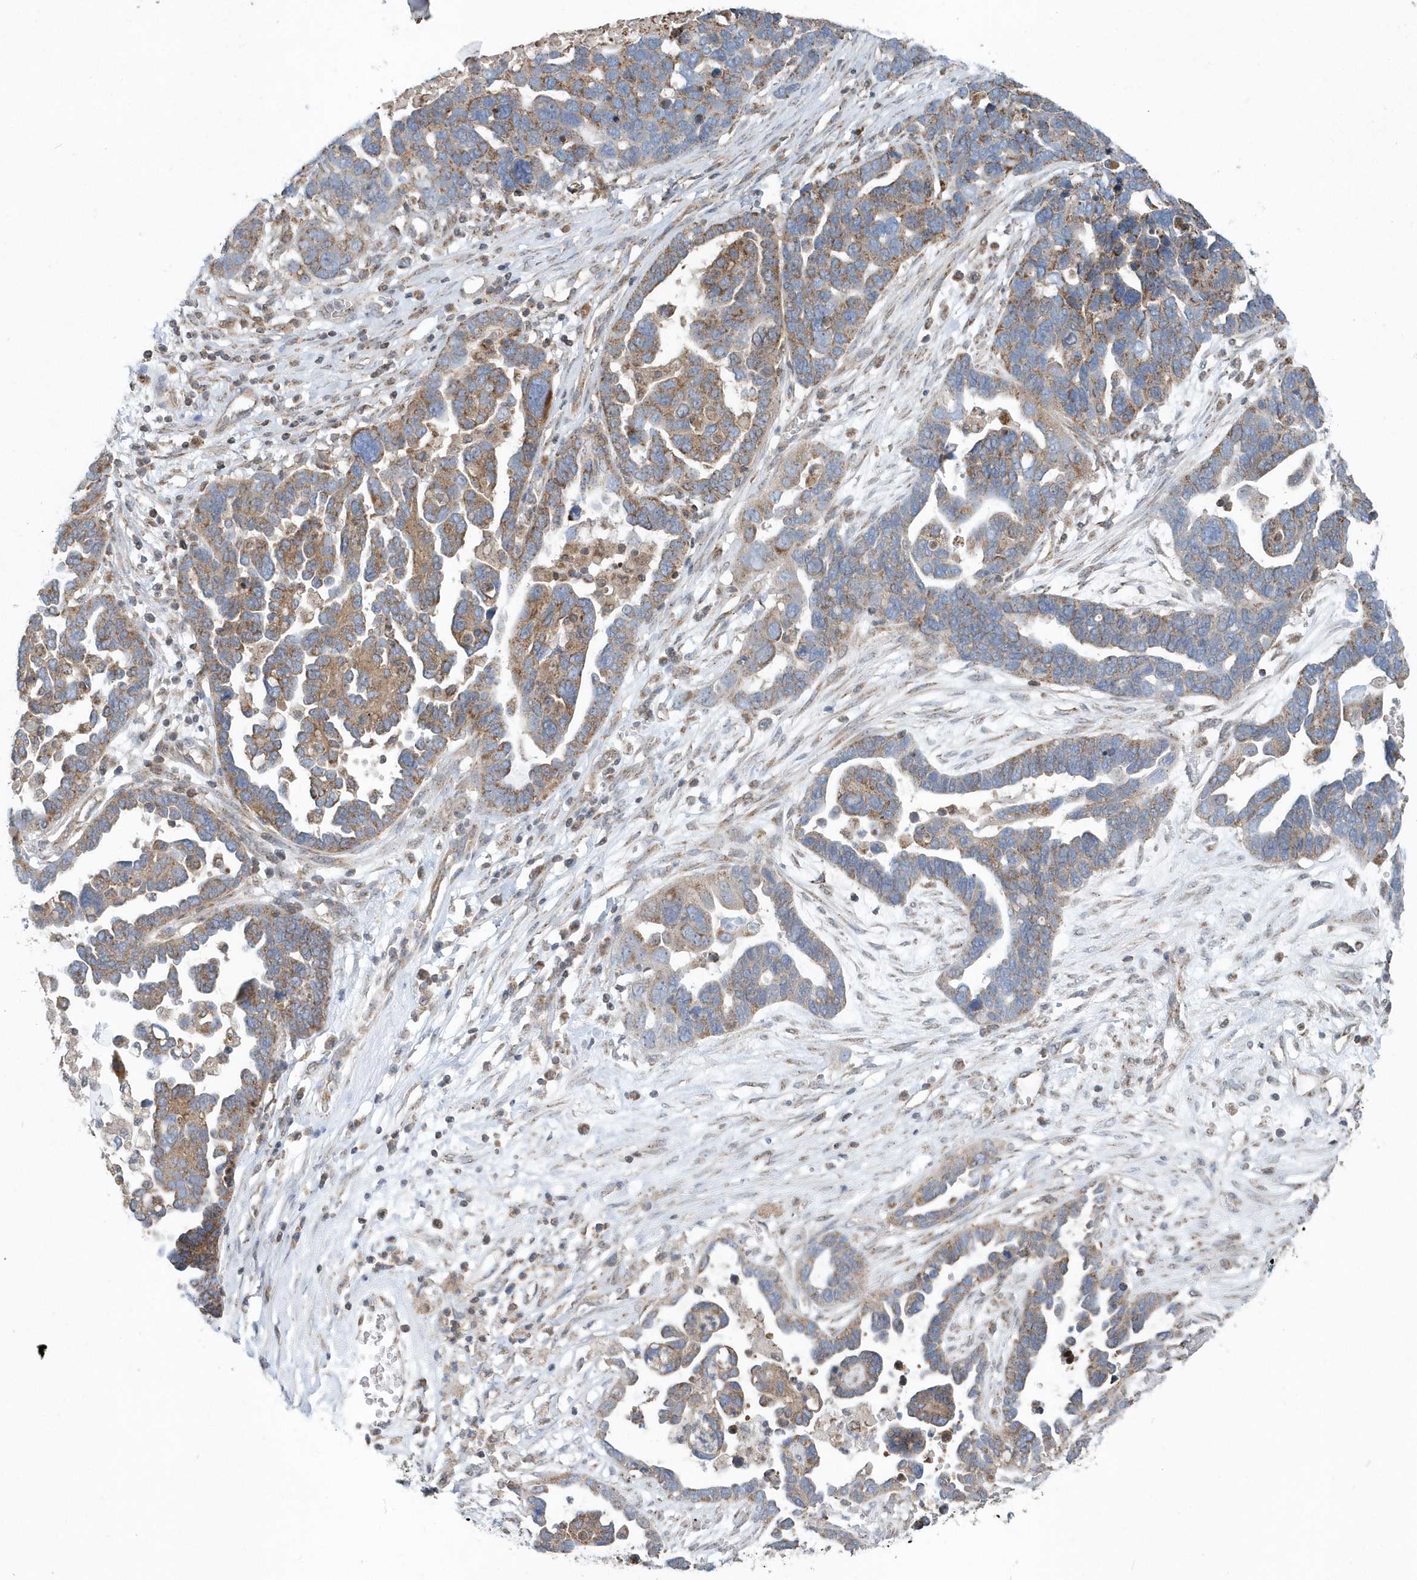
{"staining": {"intensity": "moderate", "quantity": ">75%", "location": "cytoplasmic/membranous"}, "tissue": "ovarian cancer", "cell_type": "Tumor cells", "image_type": "cancer", "snomed": [{"axis": "morphology", "description": "Cystadenocarcinoma, serous, NOS"}, {"axis": "topography", "description": "Ovary"}], "caption": "Immunohistochemistry of human ovarian serous cystadenocarcinoma demonstrates medium levels of moderate cytoplasmic/membranous staining in approximately >75% of tumor cells.", "gene": "PPP1R7", "patient": {"sex": "female", "age": 54}}